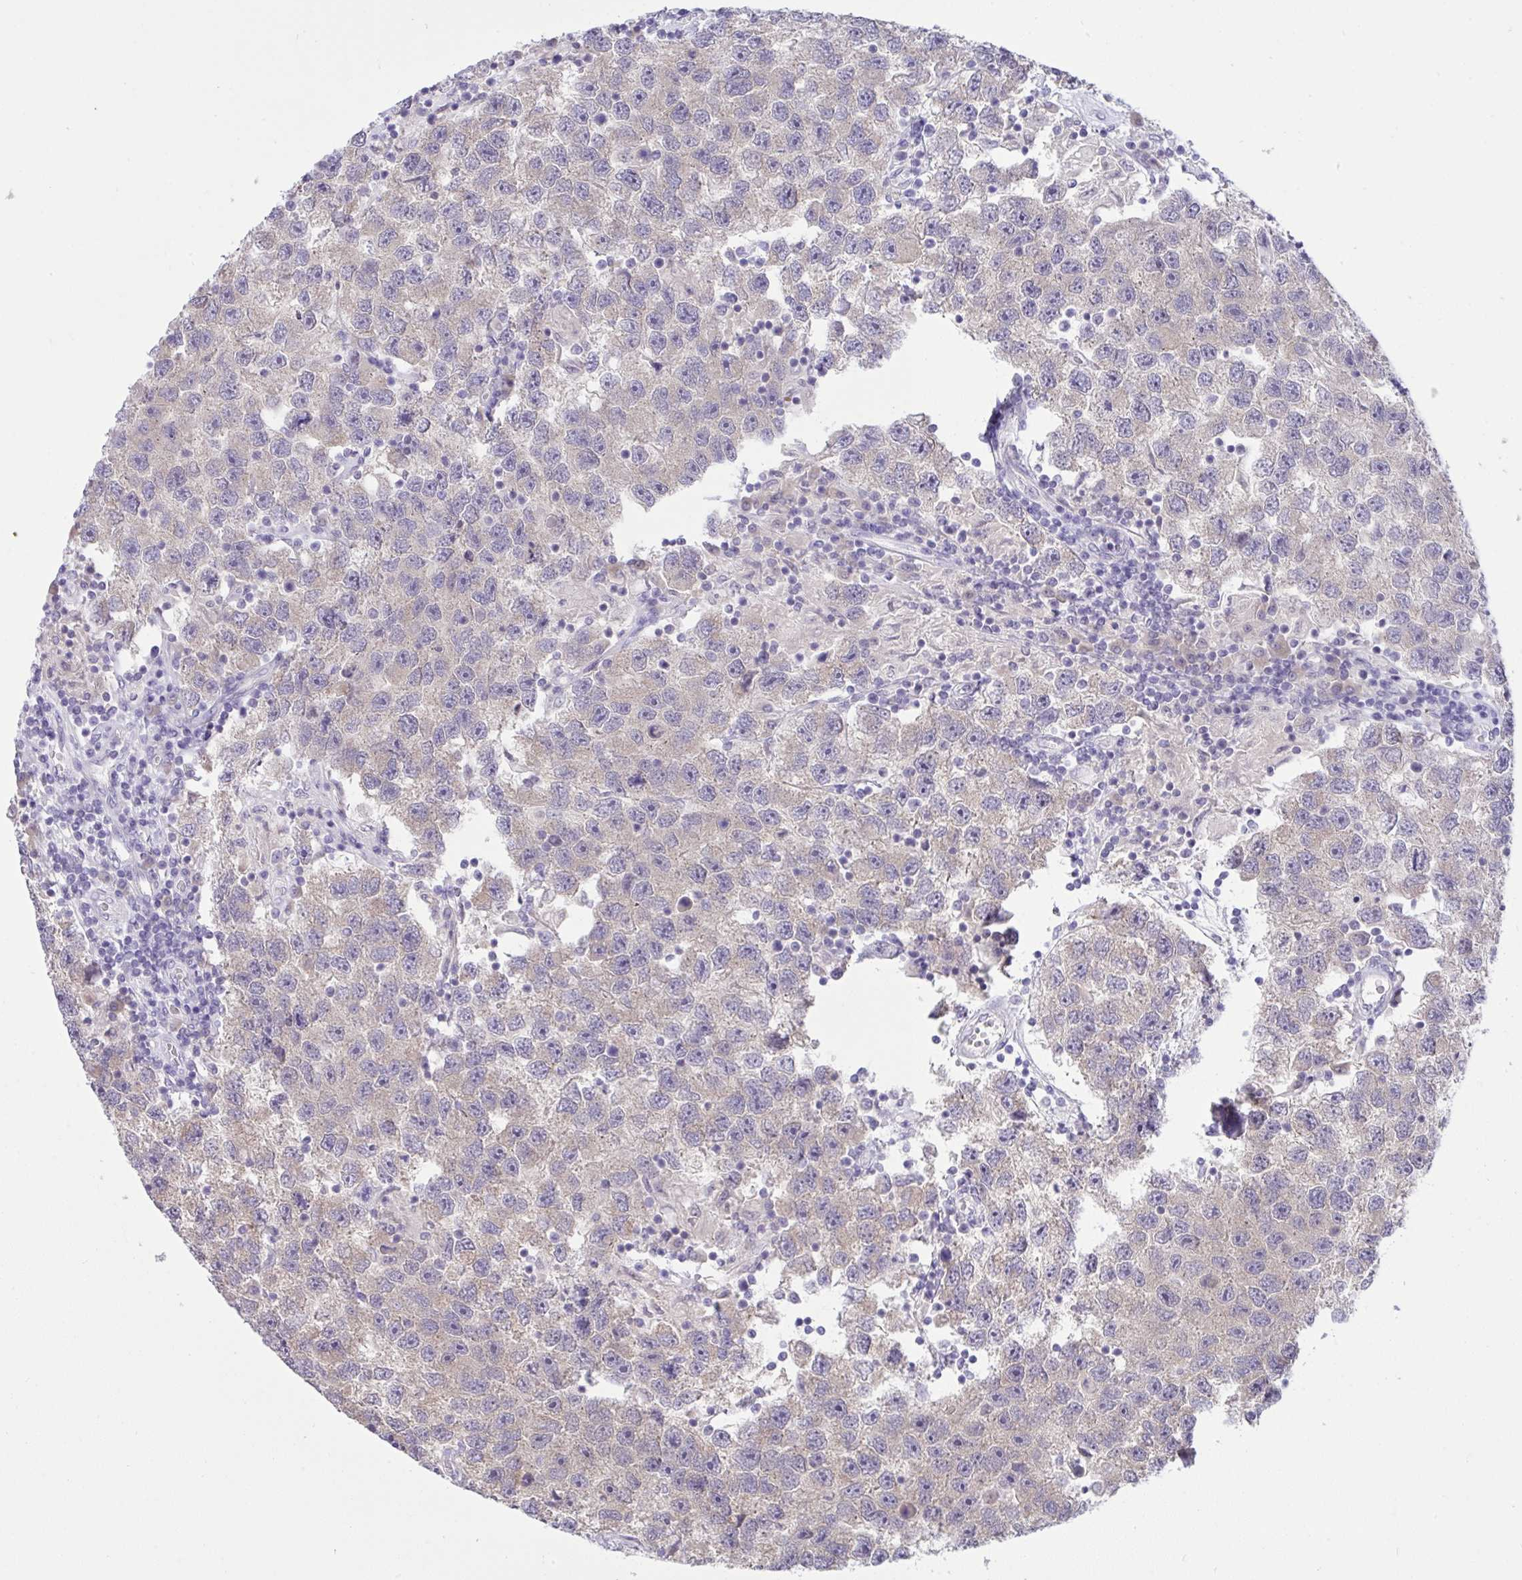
{"staining": {"intensity": "weak", "quantity": "25%-75%", "location": "cytoplasmic/membranous"}, "tissue": "testis cancer", "cell_type": "Tumor cells", "image_type": "cancer", "snomed": [{"axis": "morphology", "description": "Seminoma, NOS"}, {"axis": "topography", "description": "Testis"}], "caption": "Seminoma (testis) was stained to show a protein in brown. There is low levels of weak cytoplasmic/membranous expression in about 25%-75% of tumor cells. The staining is performed using DAB (3,3'-diaminobenzidine) brown chromogen to label protein expression. The nuclei are counter-stained blue using hematoxylin.", "gene": "TMEM41A", "patient": {"sex": "male", "age": 26}}